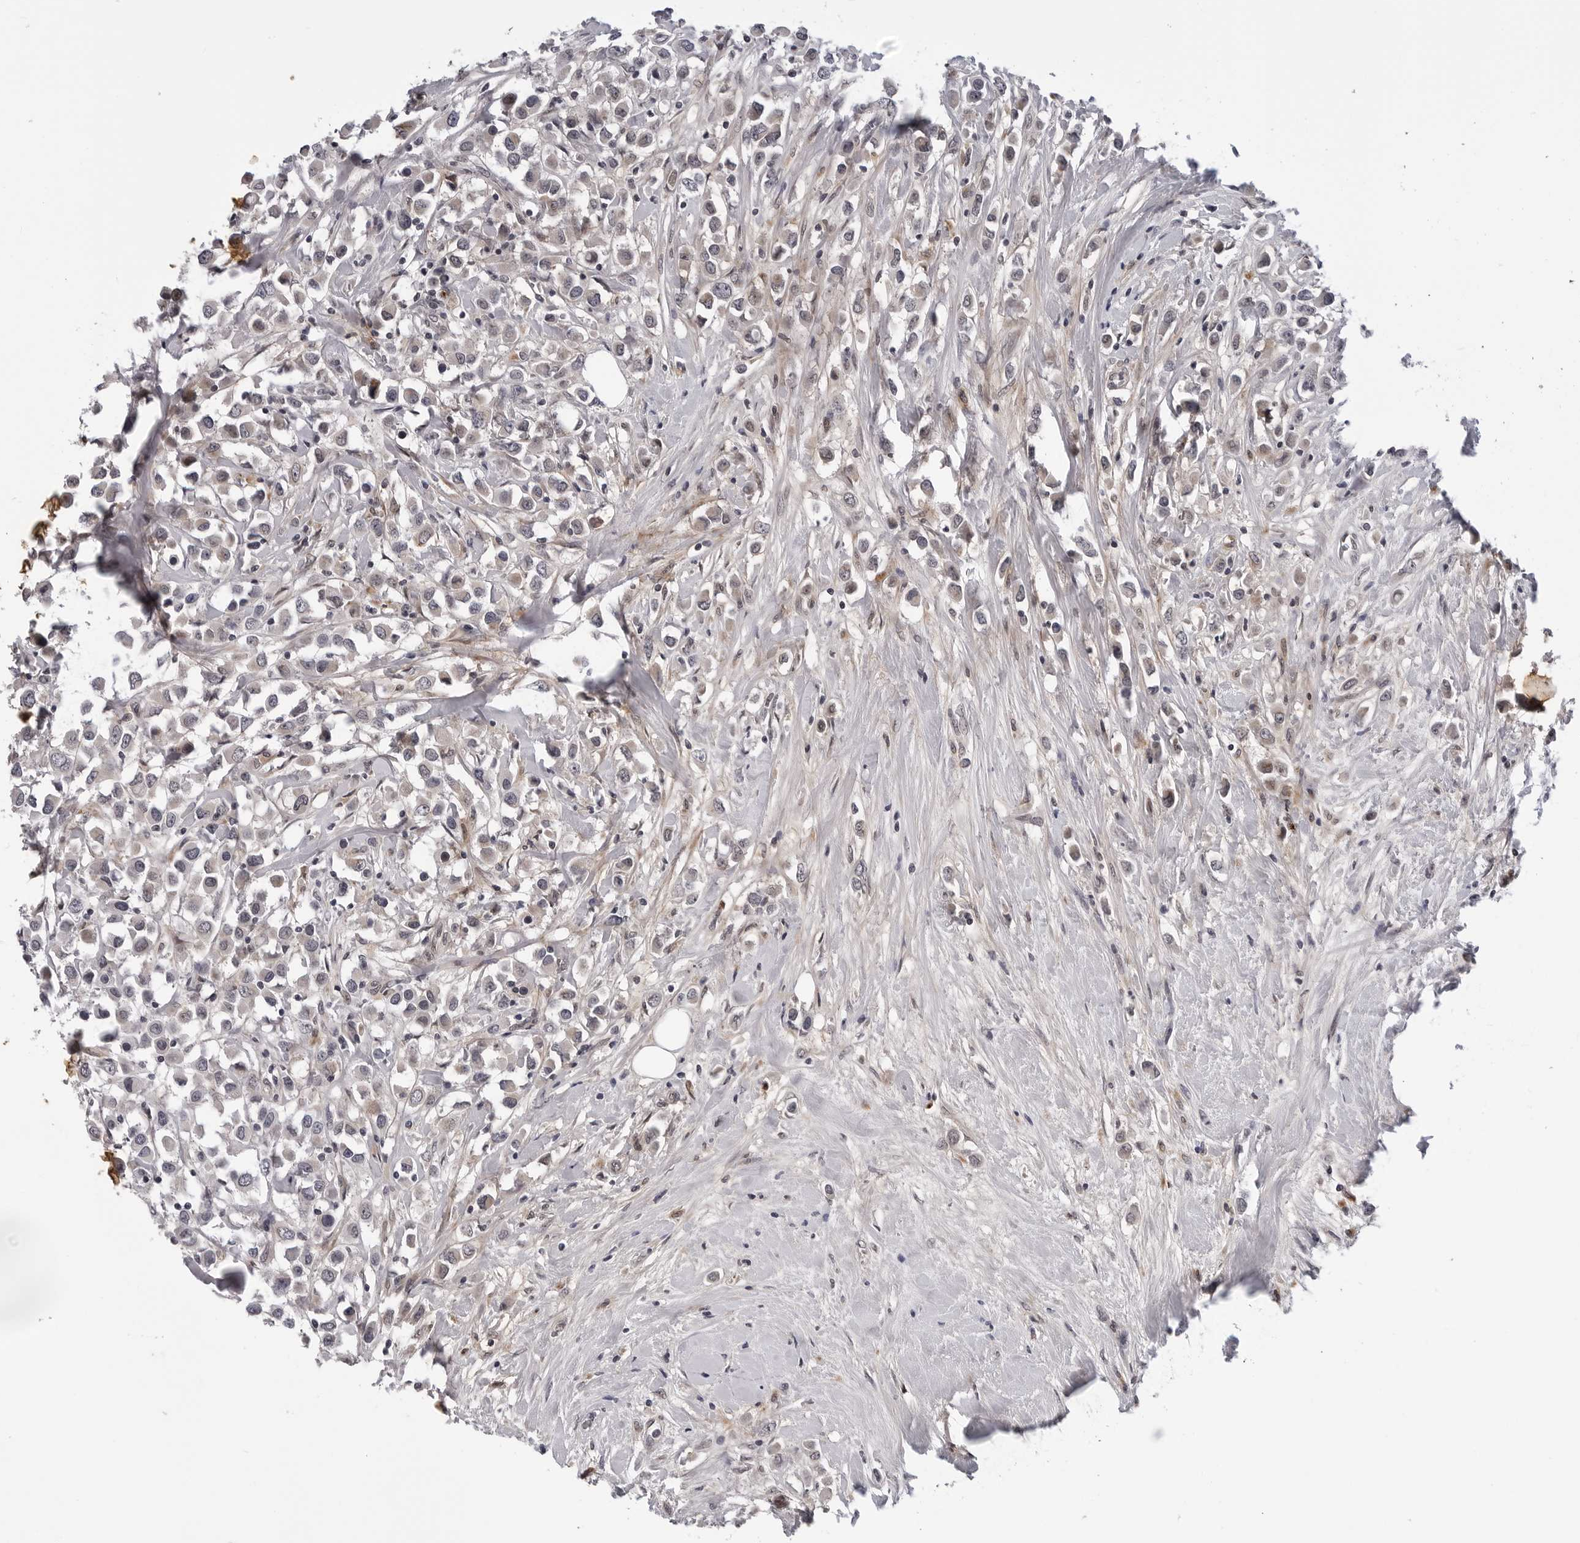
{"staining": {"intensity": "weak", "quantity": "25%-75%", "location": "cytoplasmic/membranous"}, "tissue": "breast cancer", "cell_type": "Tumor cells", "image_type": "cancer", "snomed": [{"axis": "morphology", "description": "Duct carcinoma"}, {"axis": "topography", "description": "Breast"}], "caption": "Immunohistochemistry image of breast cancer stained for a protein (brown), which shows low levels of weak cytoplasmic/membranous expression in about 25%-75% of tumor cells.", "gene": "KIAA1614", "patient": {"sex": "female", "age": 61}}